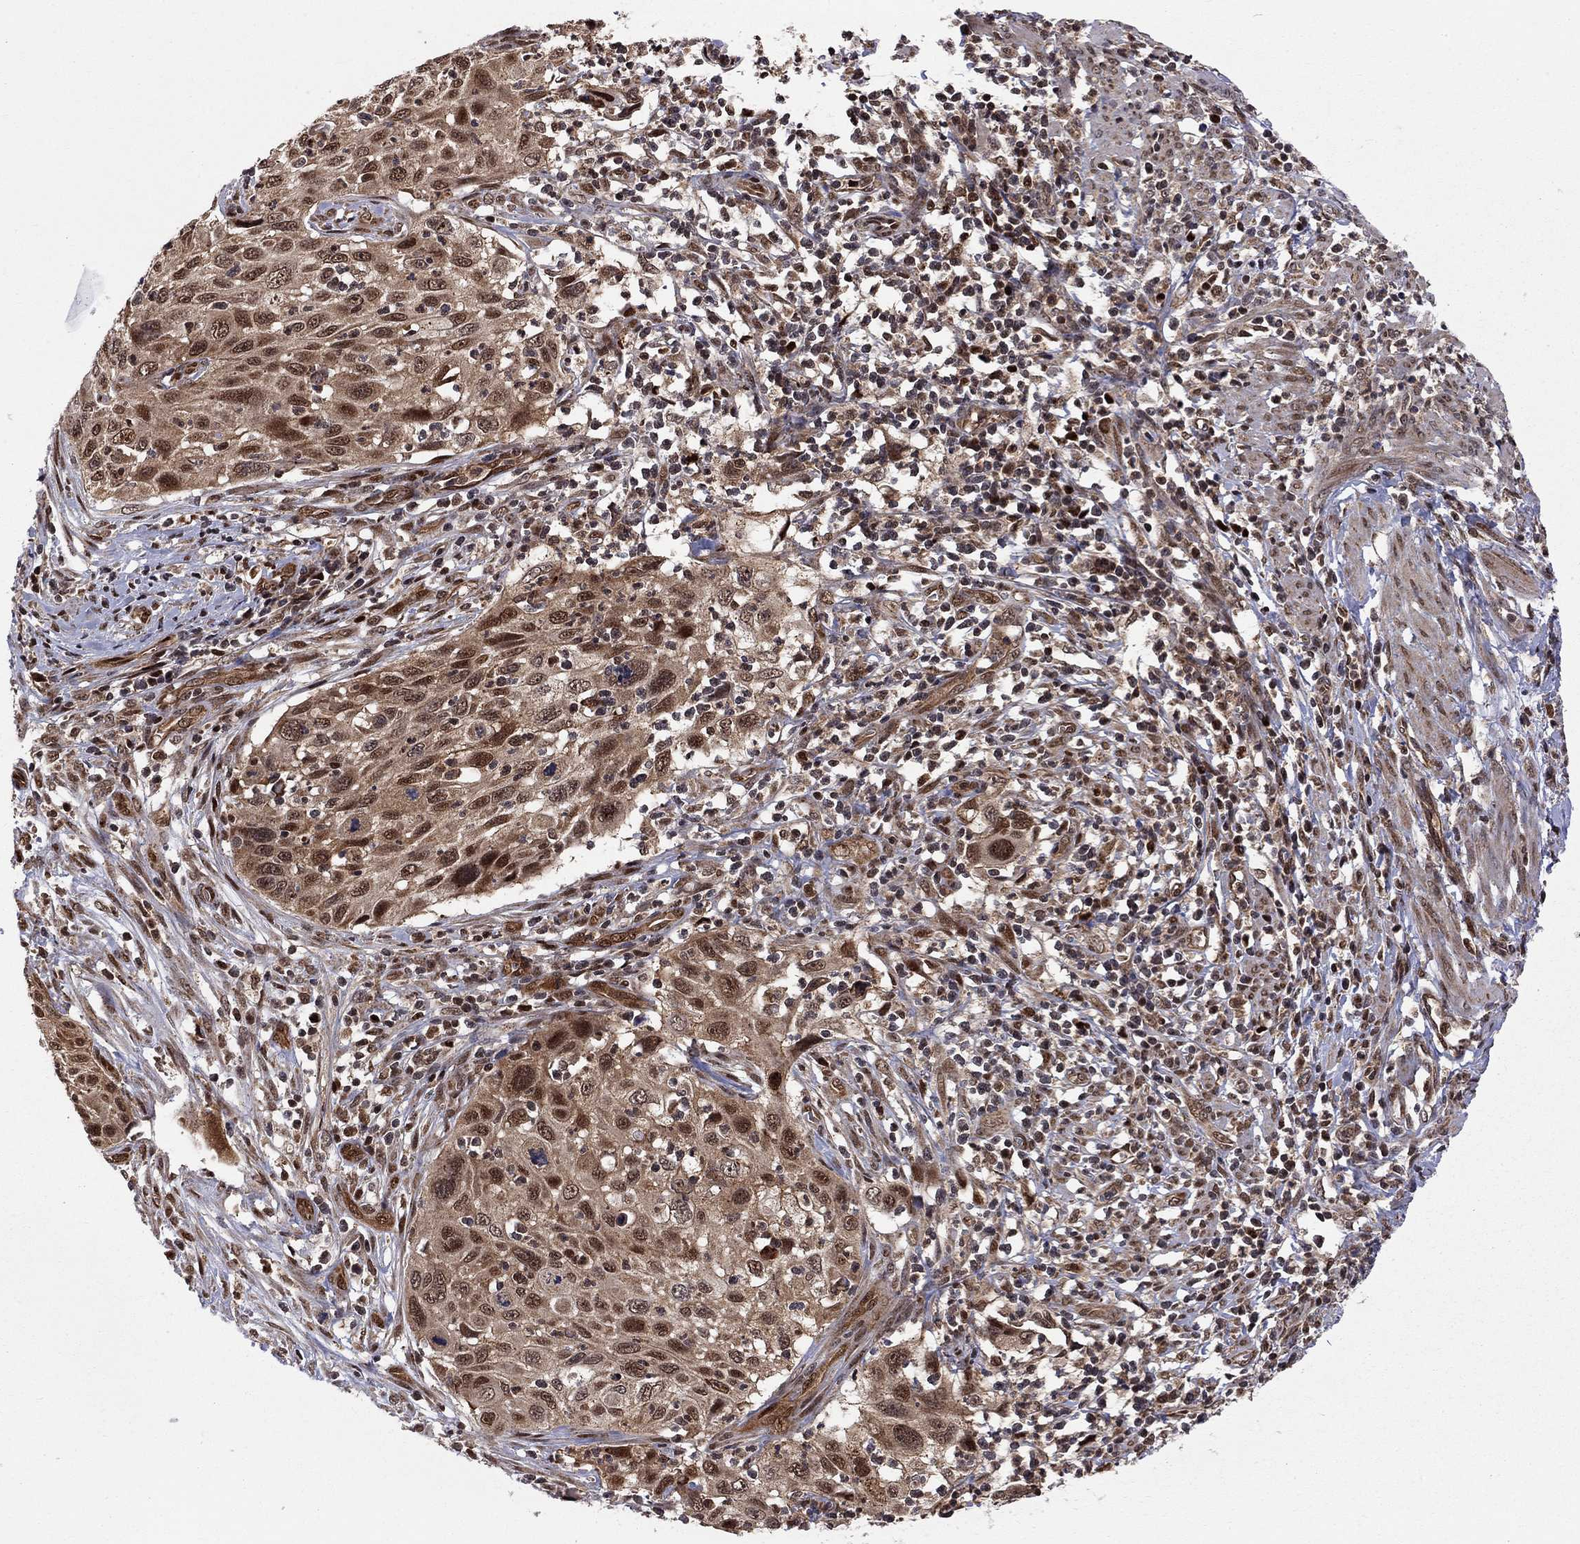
{"staining": {"intensity": "strong", "quantity": "25%-75%", "location": "cytoplasmic/membranous,nuclear"}, "tissue": "cervical cancer", "cell_type": "Tumor cells", "image_type": "cancer", "snomed": [{"axis": "morphology", "description": "Squamous cell carcinoma, NOS"}, {"axis": "topography", "description": "Cervix"}], "caption": "An immunohistochemistry image of tumor tissue is shown. Protein staining in brown labels strong cytoplasmic/membranous and nuclear positivity in cervical cancer within tumor cells. (IHC, brightfield microscopy, high magnification).", "gene": "ELOB", "patient": {"sex": "female", "age": 70}}